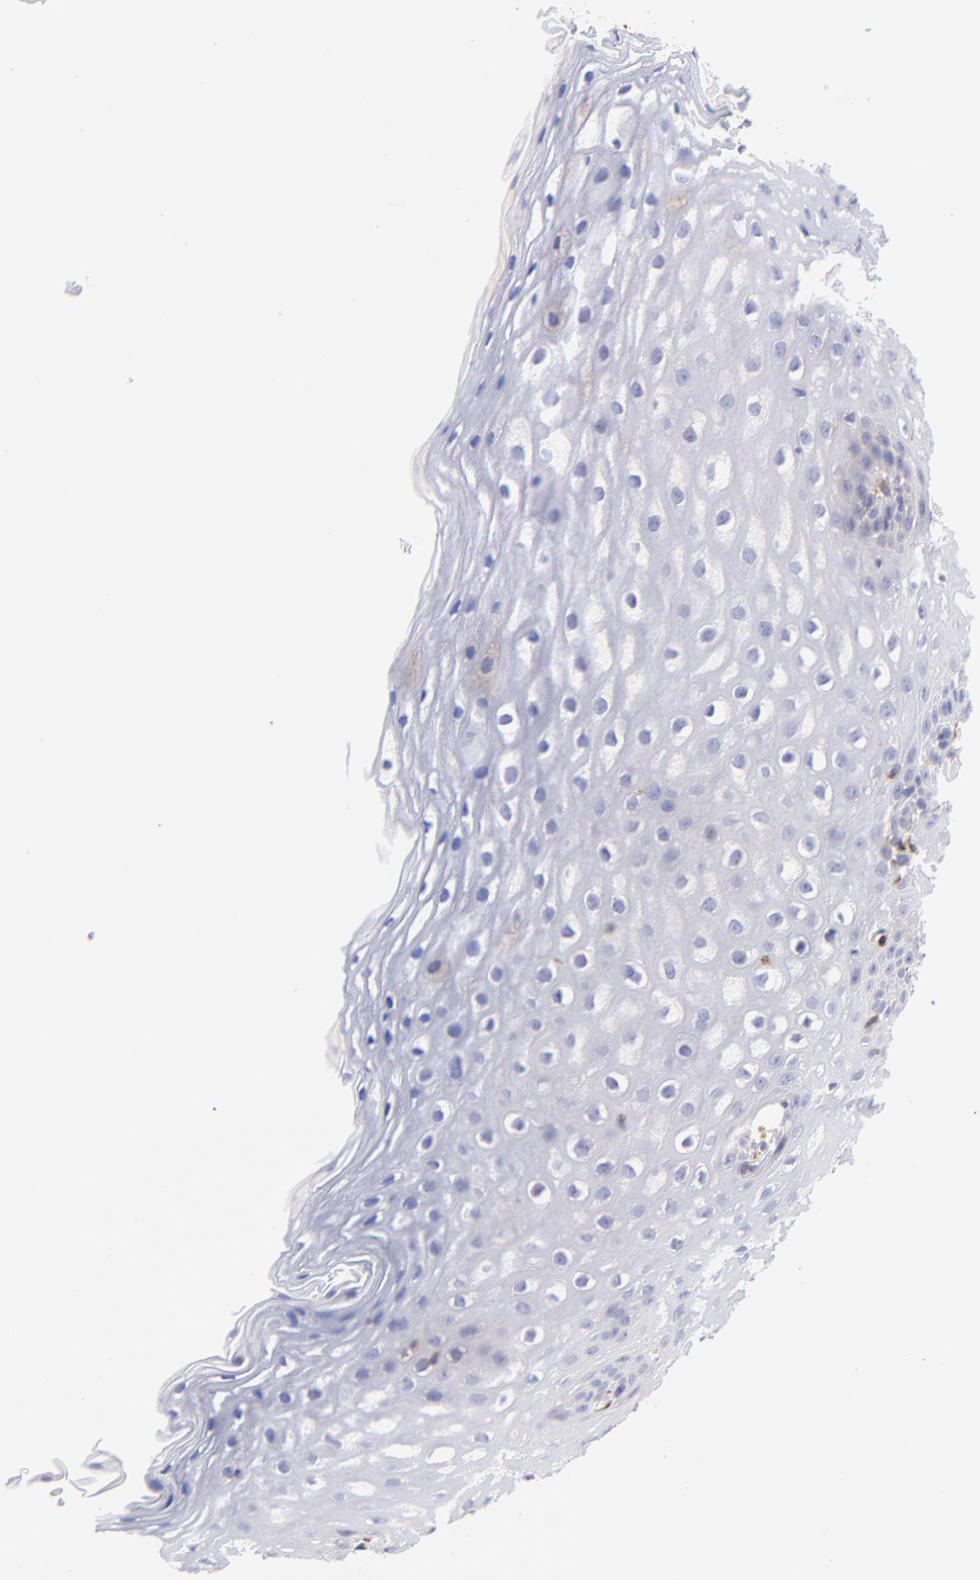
{"staining": {"intensity": "weak", "quantity": "25%-75%", "location": "cytoplasmic/membranous"}, "tissue": "esophagus", "cell_type": "Squamous epithelial cells", "image_type": "normal", "snomed": [{"axis": "morphology", "description": "Normal tissue, NOS"}, {"axis": "topography", "description": "Esophagus"}], "caption": "IHC of unremarkable human esophagus exhibits low levels of weak cytoplasmic/membranous positivity in about 25%-75% of squamous epithelial cells.", "gene": "COX8C", "patient": {"sex": "female", "age": 70}}